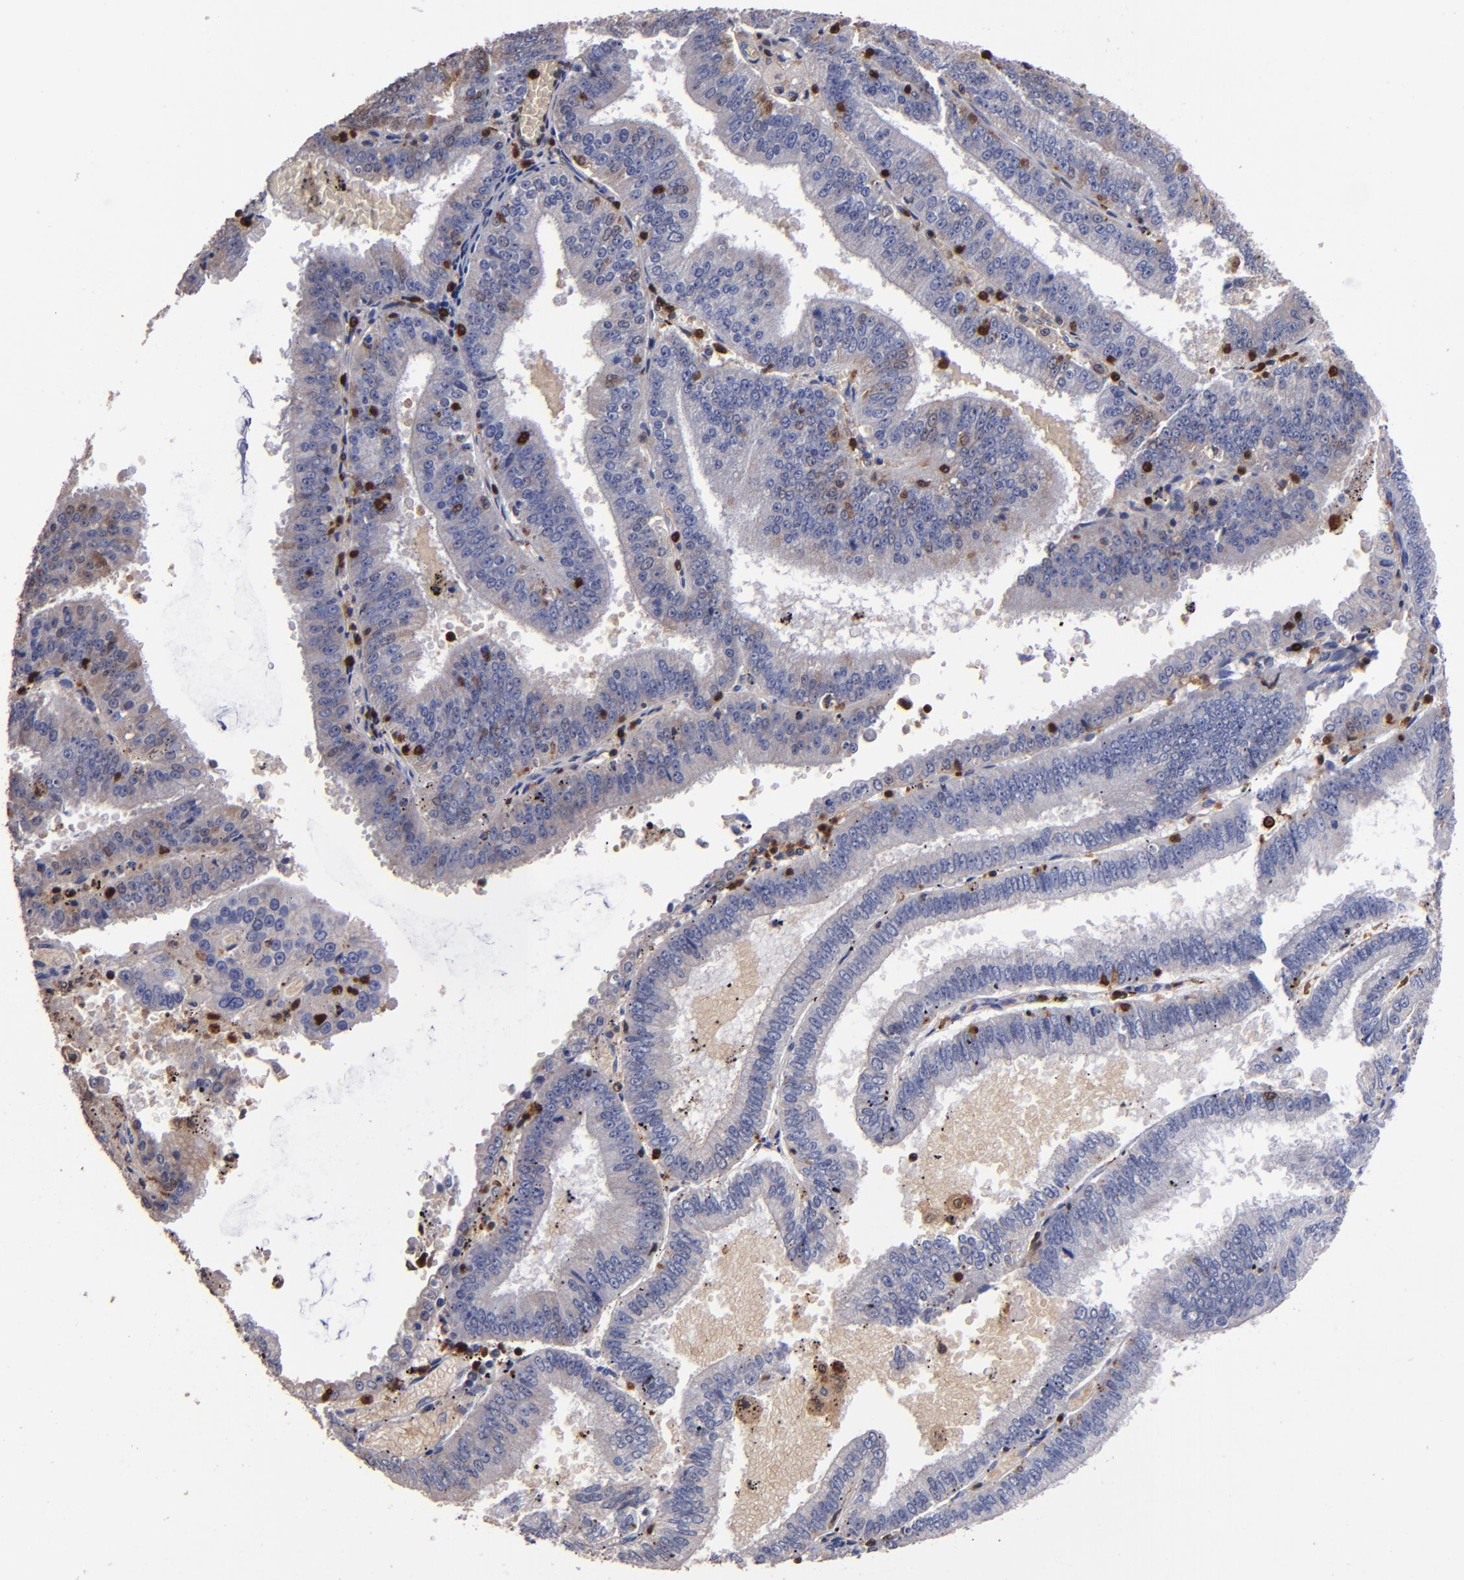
{"staining": {"intensity": "weak", "quantity": "25%-75%", "location": "cytoplasmic/membranous"}, "tissue": "endometrial cancer", "cell_type": "Tumor cells", "image_type": "cancer", "snomed": [{"axis": "morphology", "description": "Adenocarcinoma, NOS"}, {"axis": "topography", "description": "Endometrium"}], "caption": "Immunohistochemistry photomicrograph of neoplastic tissue: human endometrial adenocarcinoma stained using immunohistochemistry shows low levels of weak protein expression localized specifically in the cytoplasmic/membranous of tumor cells, appearing as a cytoplasmic/membranous brown color.", "gene": "S100A4", "patient": {"sex": "female", "age": 66}}